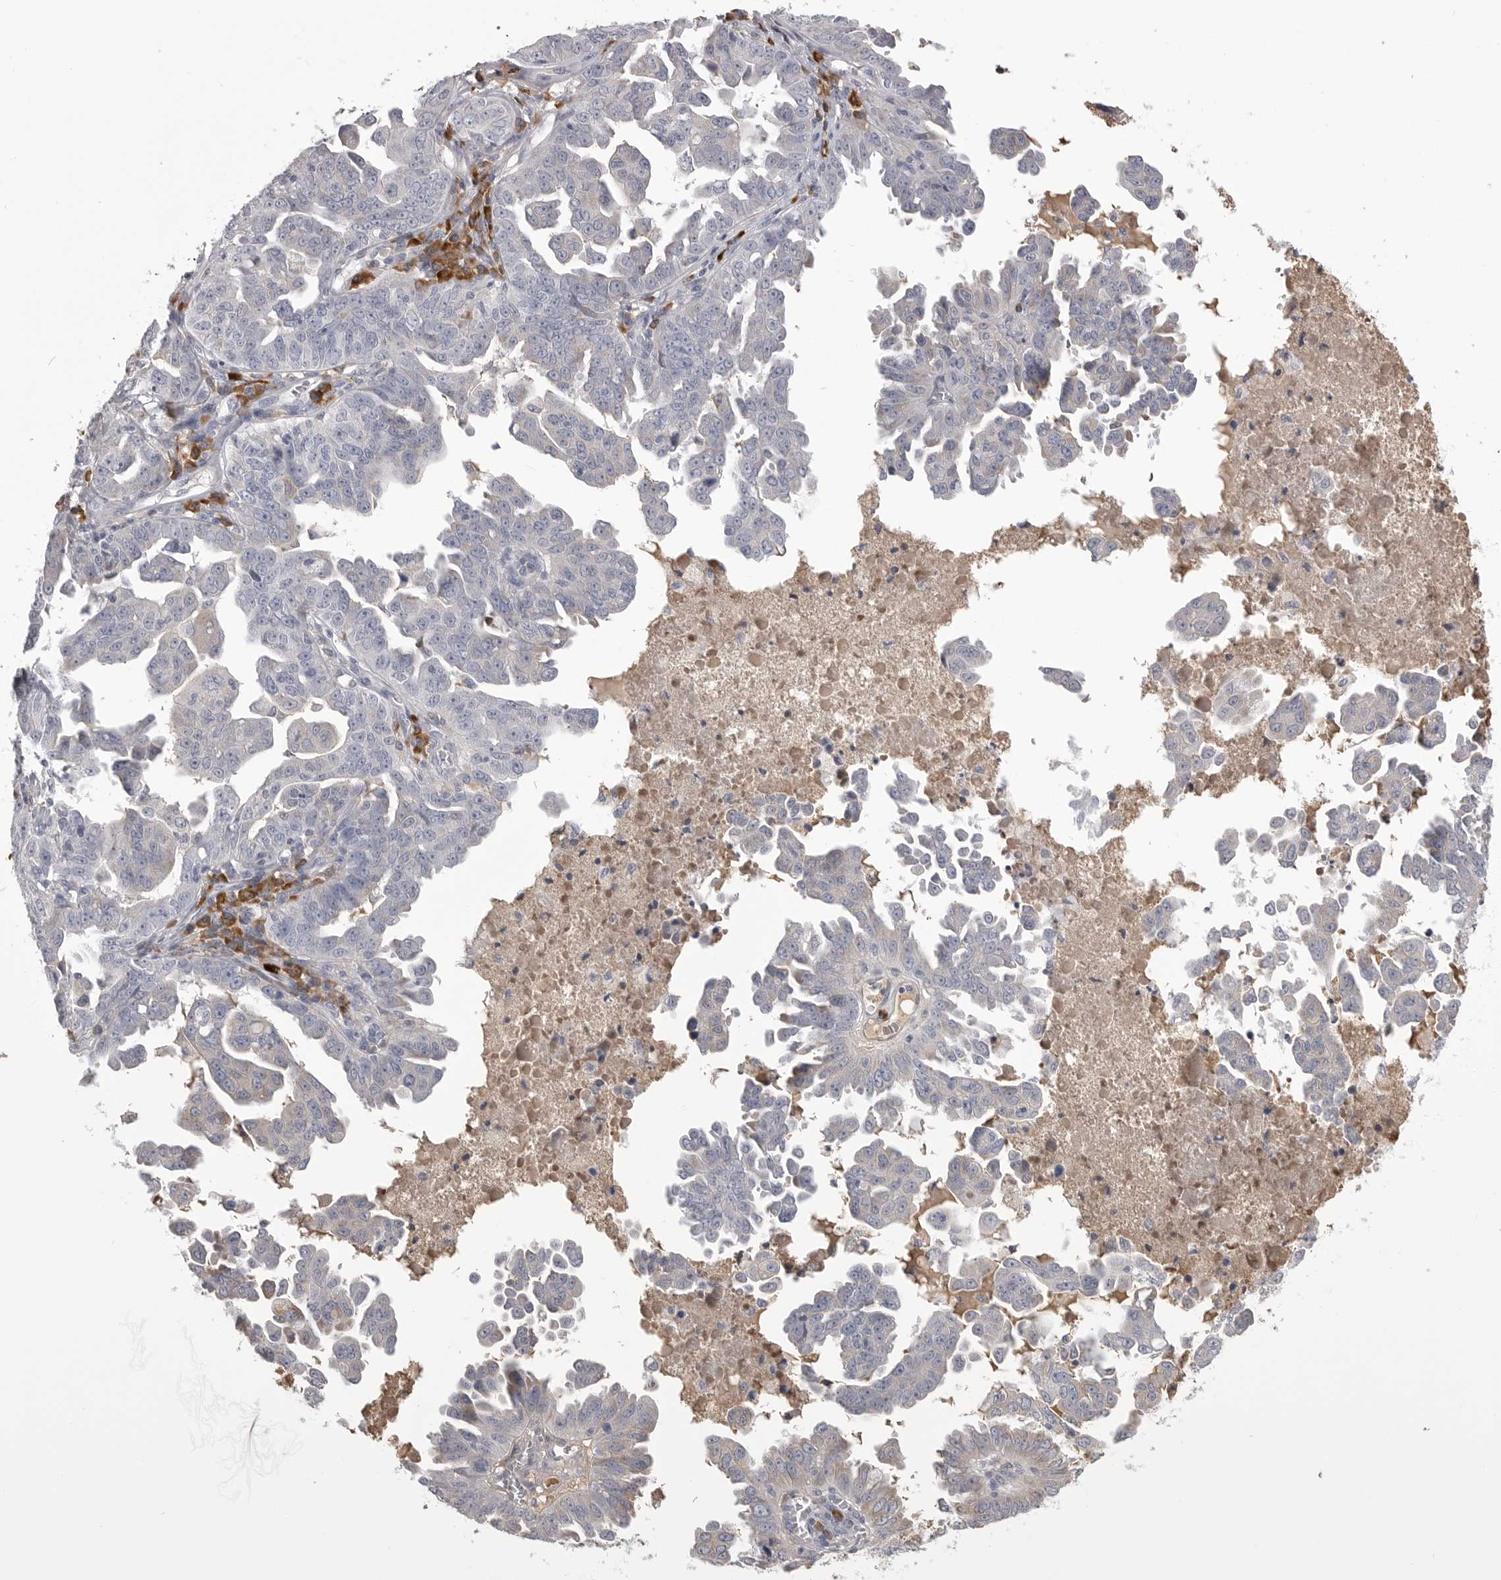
{"staining": {"intensity": "negative", "quantity": "none", "location": "none"}, "tissue": "ovarian cancer", "cell_type": "Tumor cells", "image_type": "cancer", "snomed": [{"axis": "morphology", "description": "Carcinoma, endometroid"}, {"axis": "topography", "description": "Ovary"}], "caption": "Endometroid carcinoma (ovarian) stained for a protein using IHC shows no positivity tumor cells.", "gene": "FKBP2", "patient": {"sex": "female", "age": 62}}